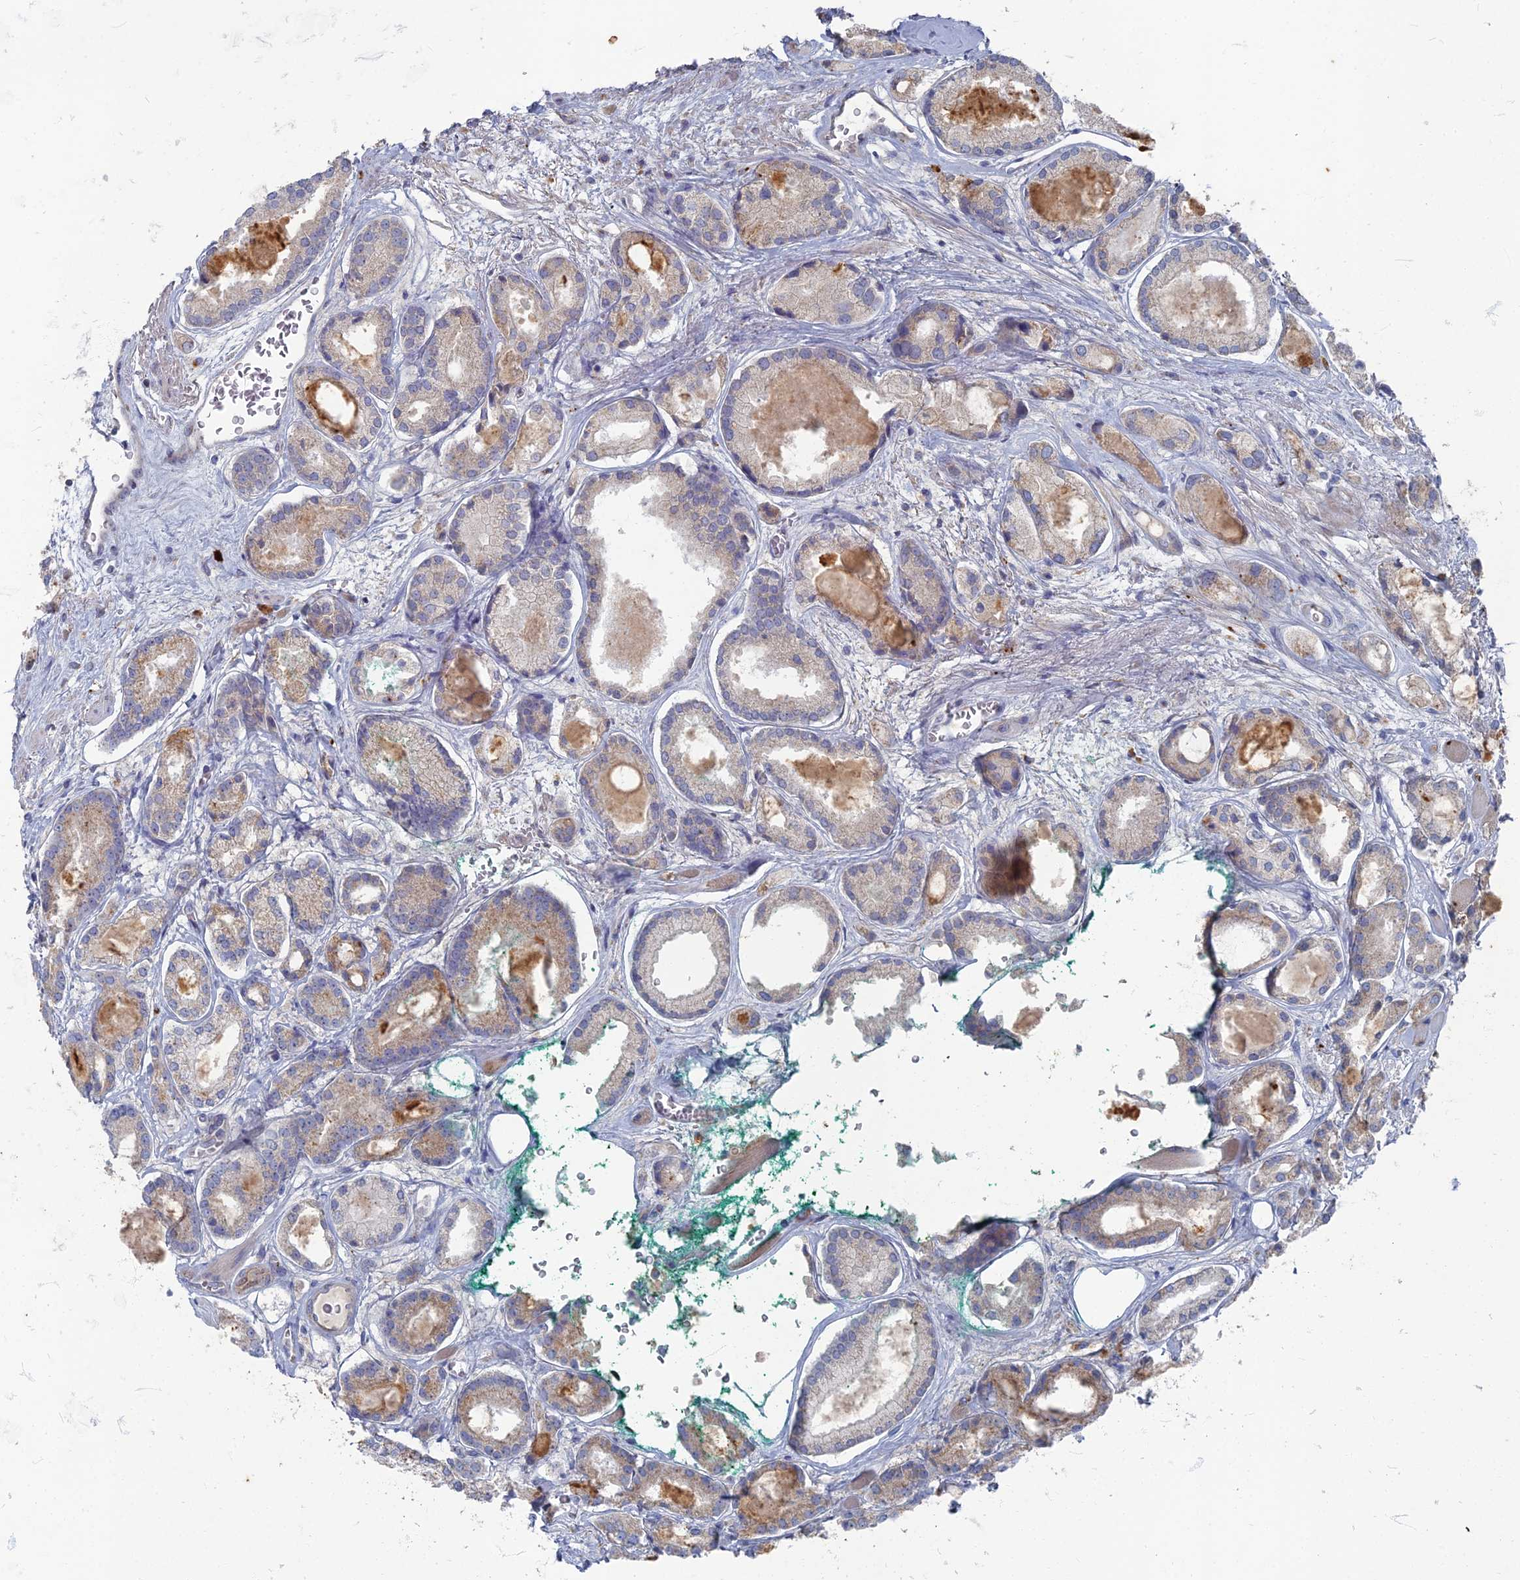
{"staining": {"intensity": "weak", "quantity": "<25%", "location": "cytoplasmic/membranous"}, "tissue": "prostate cancer", "cell_type": "Tumor cells", "image_type": "cancer", "snomed": [{"axis": "morphology", "description": "Adenocarcinoma, High grade"}, {"axis": "topography", "description": "Prostate"}], "caption": "This is an immunohistochemistry (IHC) photomicrograph of adenocarcinoma (high-grade) (prostate). There is no positivity in tumor cells.", "gene": "TMEM128", "patient": {"sex": "male", "age": 67}}